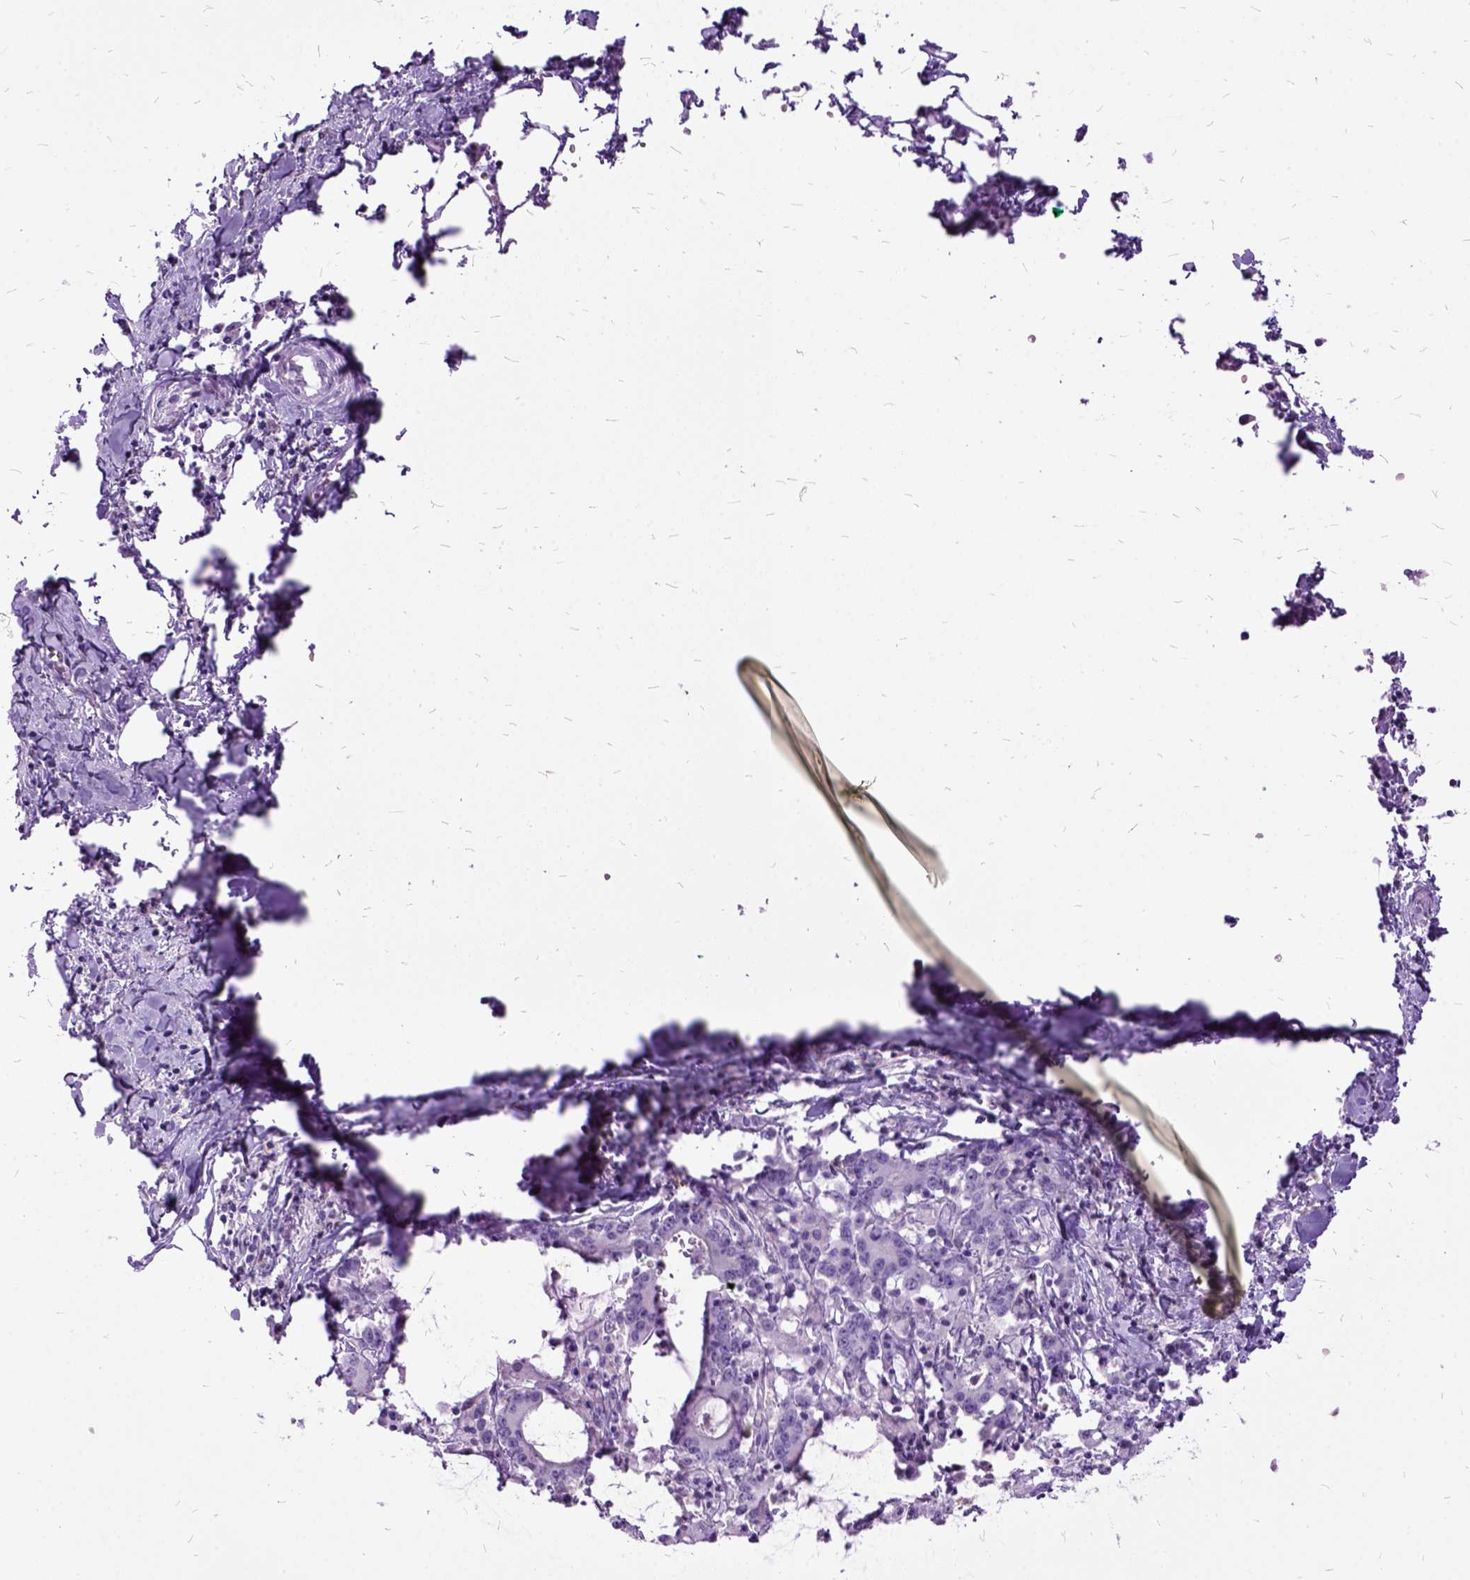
{"staining": {"intensity": "negative", "quantity": "none", "location": "none"}, "tissue": "stomach cancer", "cell_type": "Tumor cells", "image_type": "cancer", "snomed": [{"axis": "morphology", "description": "Adenocarcinoma, NOS"}, {"axis": "topography", "description": "Stomach, upper"}], "caption": "Tumor cells are negative for brown protein staining in stomach cancer (adenocarcinoma). Brightfield microscopy of immunohistochemistry (IHC) stained with DAB (3,3'-diaminobenzidine) (brown) and hematoxylin (blue), captured at high magnification.", "gene": "MME", "patient": {"sex": "male", "age": 68}}